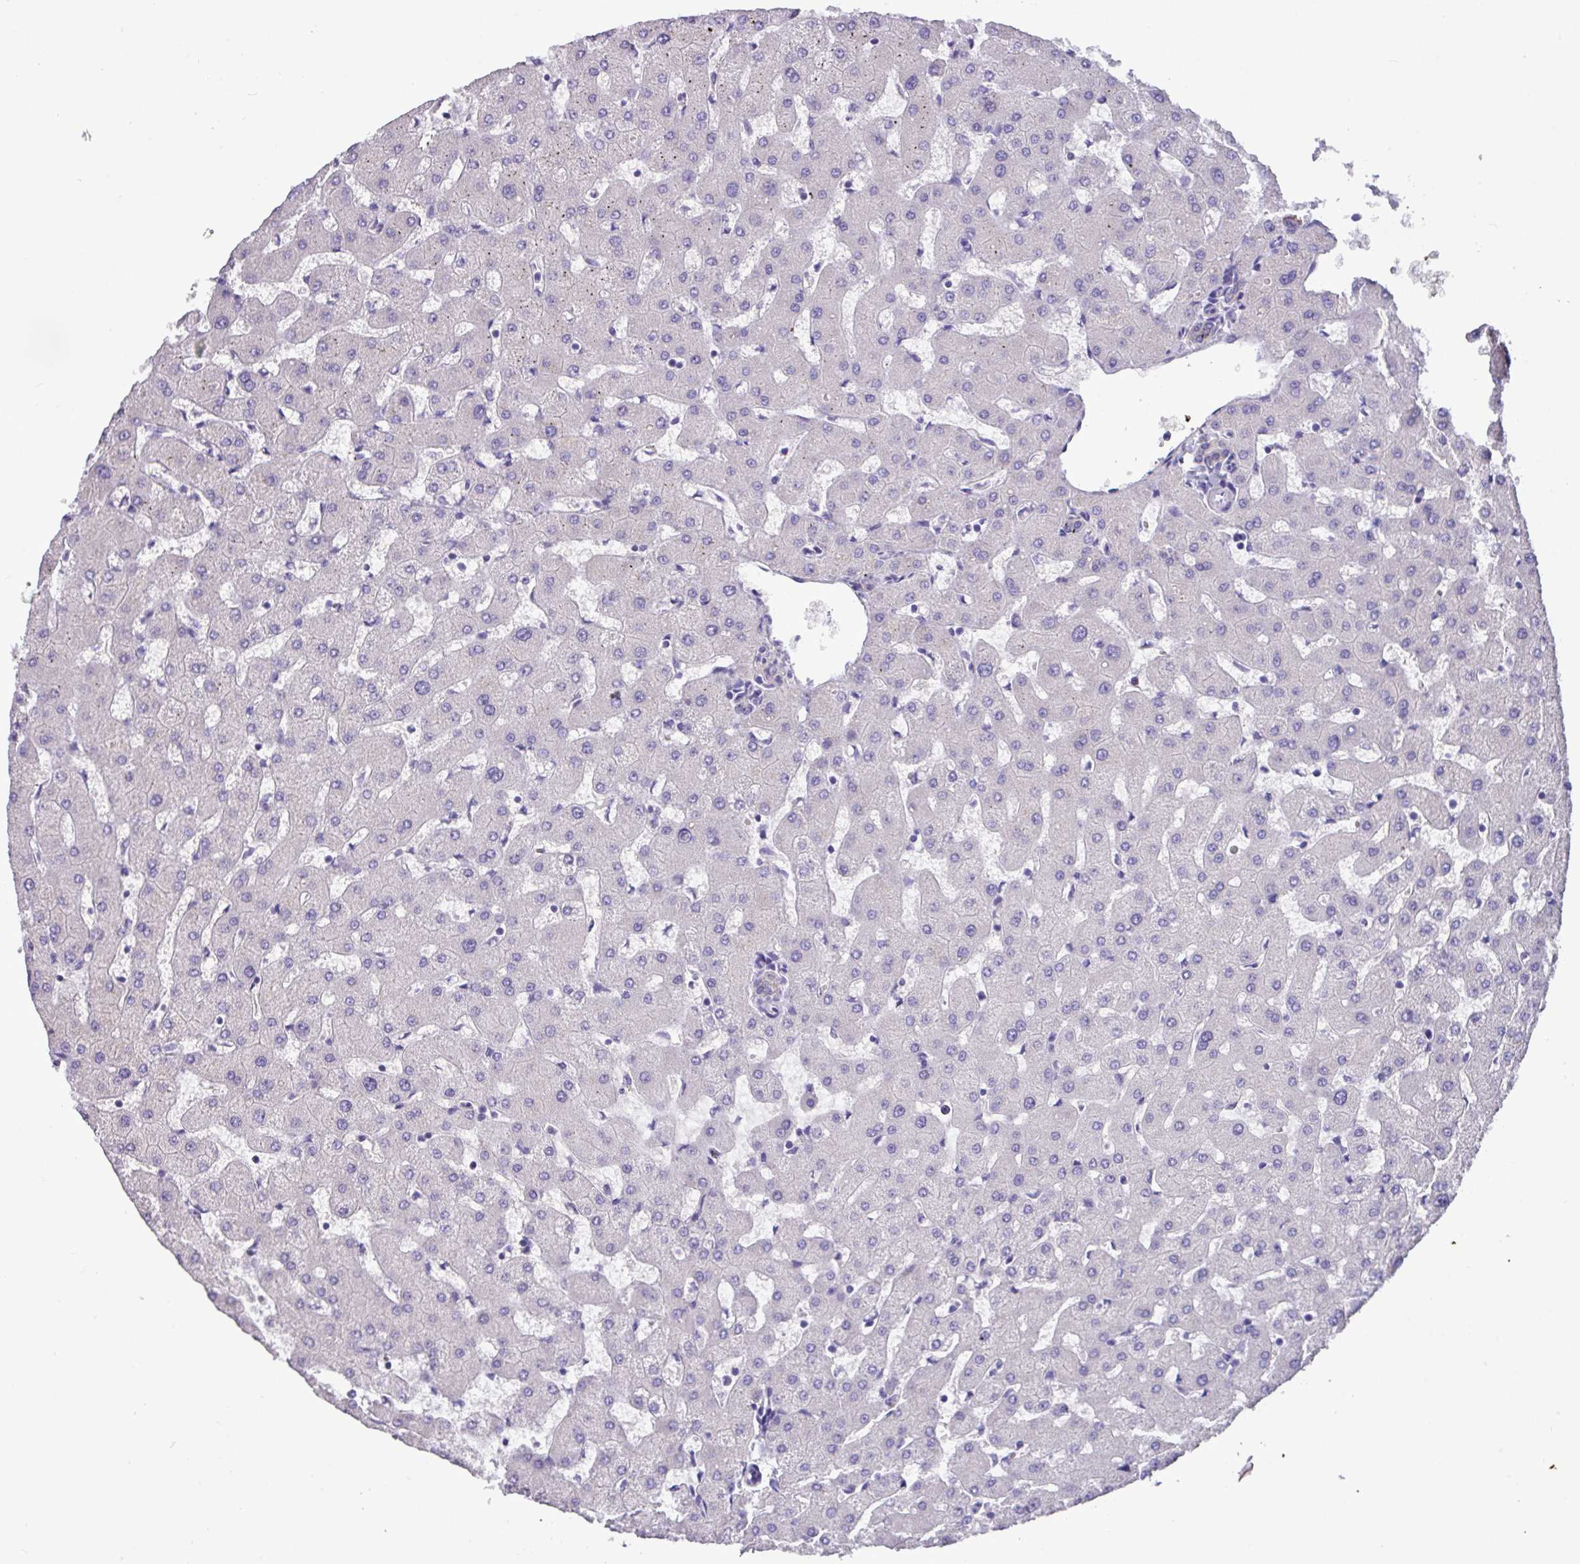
{"staining": {"intensity": "negative", "quantity": "none", "location": "none"}, "tissue": "liver", "cell_type": "Cholangiocytes", "image_type": "normal", "snomed": [{"axis": "morphology", "description": "Normal tissue, NOS"}, {"axis": "topography", "description": "Liver"}], "caption": "Protein analysis of normal liver shows no significant positivity in cholangiocytes.", "gene": "EPCAM", "patient": {"sex": "female", "age": 63}}